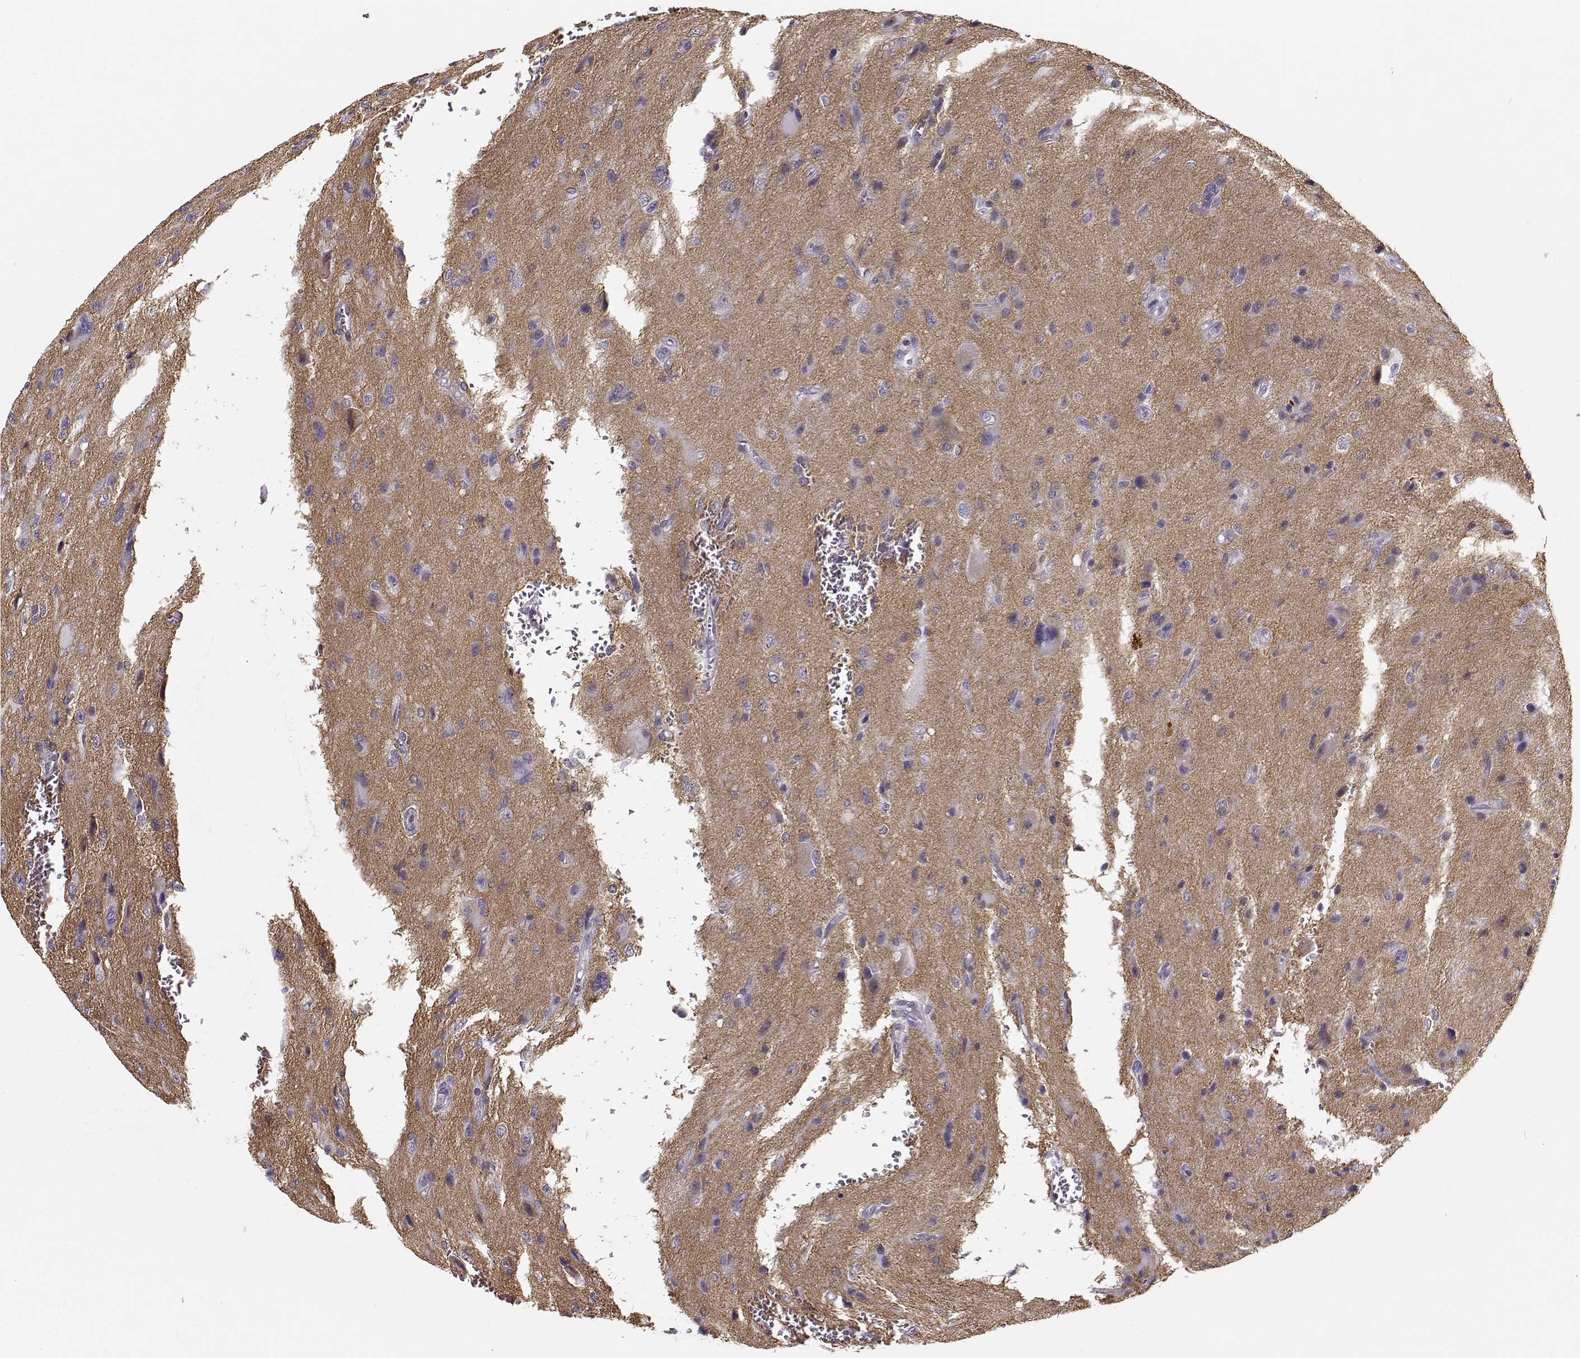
{"staining": {"intensity": "negative", "quantity": "none", "location": "none"}, "tissue": "glioma", "cell_type": "Tumor cells", "image_type": "cancer", "snomed": [{"axis": "morphology", "description": "Glioma, malignant, NOS"}, {"axis": "morphology", "description": "Glioma, malignant, High grade"}, {"axis": "topography", "description": "Brain"}], "caption": "Immunohistochemistry (IHC) photomicrograph of glioma stained for a protein (brown), which demonstrates no staining in tumor cells.", "gene": "TMEM145", "patient": {"sex": "female", "age": 71}}